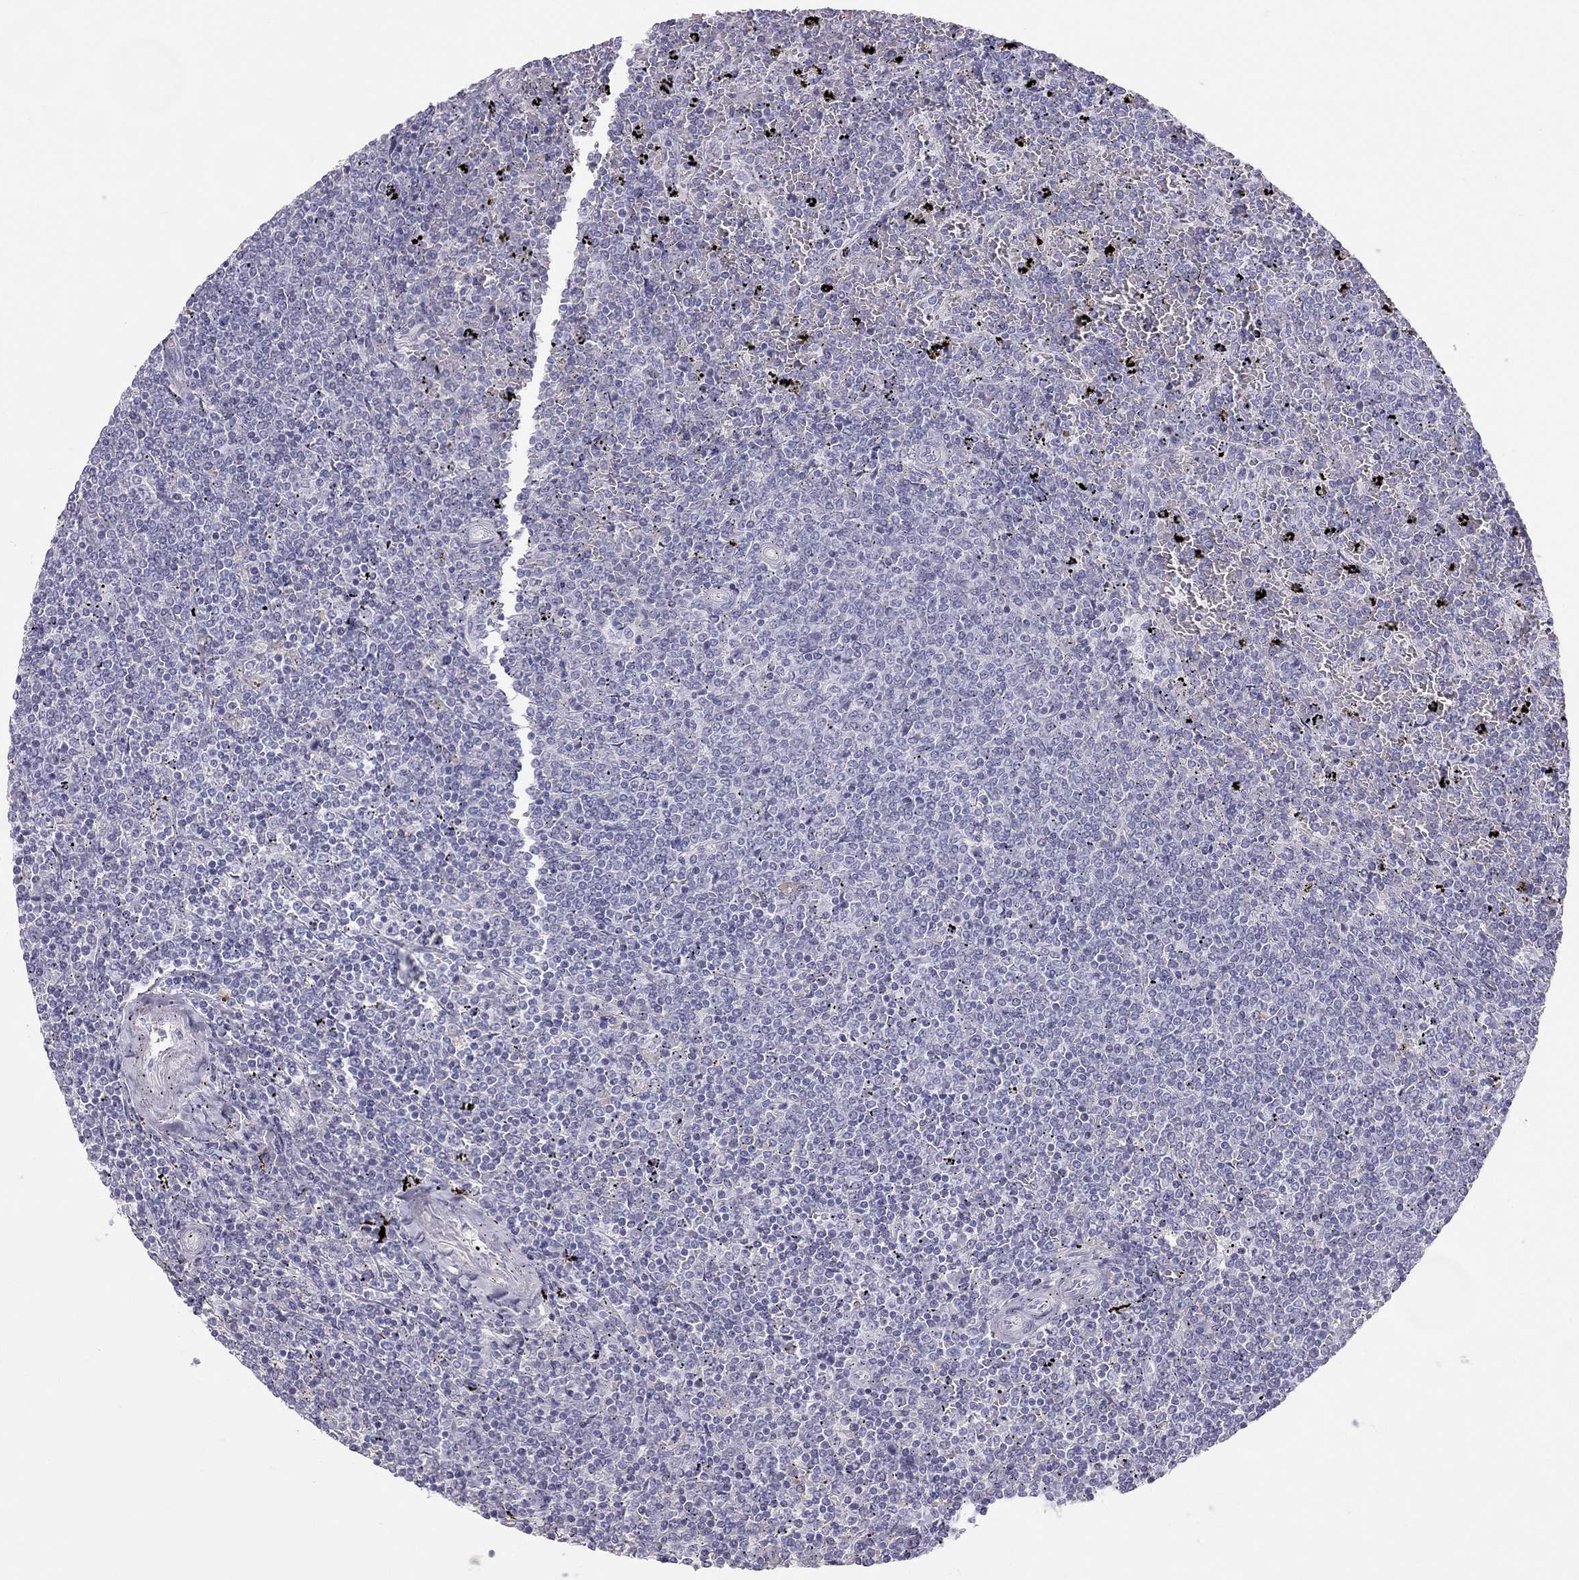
{"staining": {"intensity": "negative", "quantity": "none", "location": "none"}, "tissue": "lymphoma", "cell_type": "Tumor cells", "image_type": "cancer", "snomed": [{"axis": "morphology", "description": "Malignant lymphoma, non-Hodgkin's type, Low grade"}, {"axis": "topography", "description": "Spleen"}], "caption": "Tumor cells are negative for brown protein staining in lymphoma. The staining was performed using DAB to visualize the protein expression in brown, while the nuclei were stained in blue with hematoxylin (Magnification: 20x).", "gene": "SPATA12", "patient": {"sex": "female", "age": 77}}